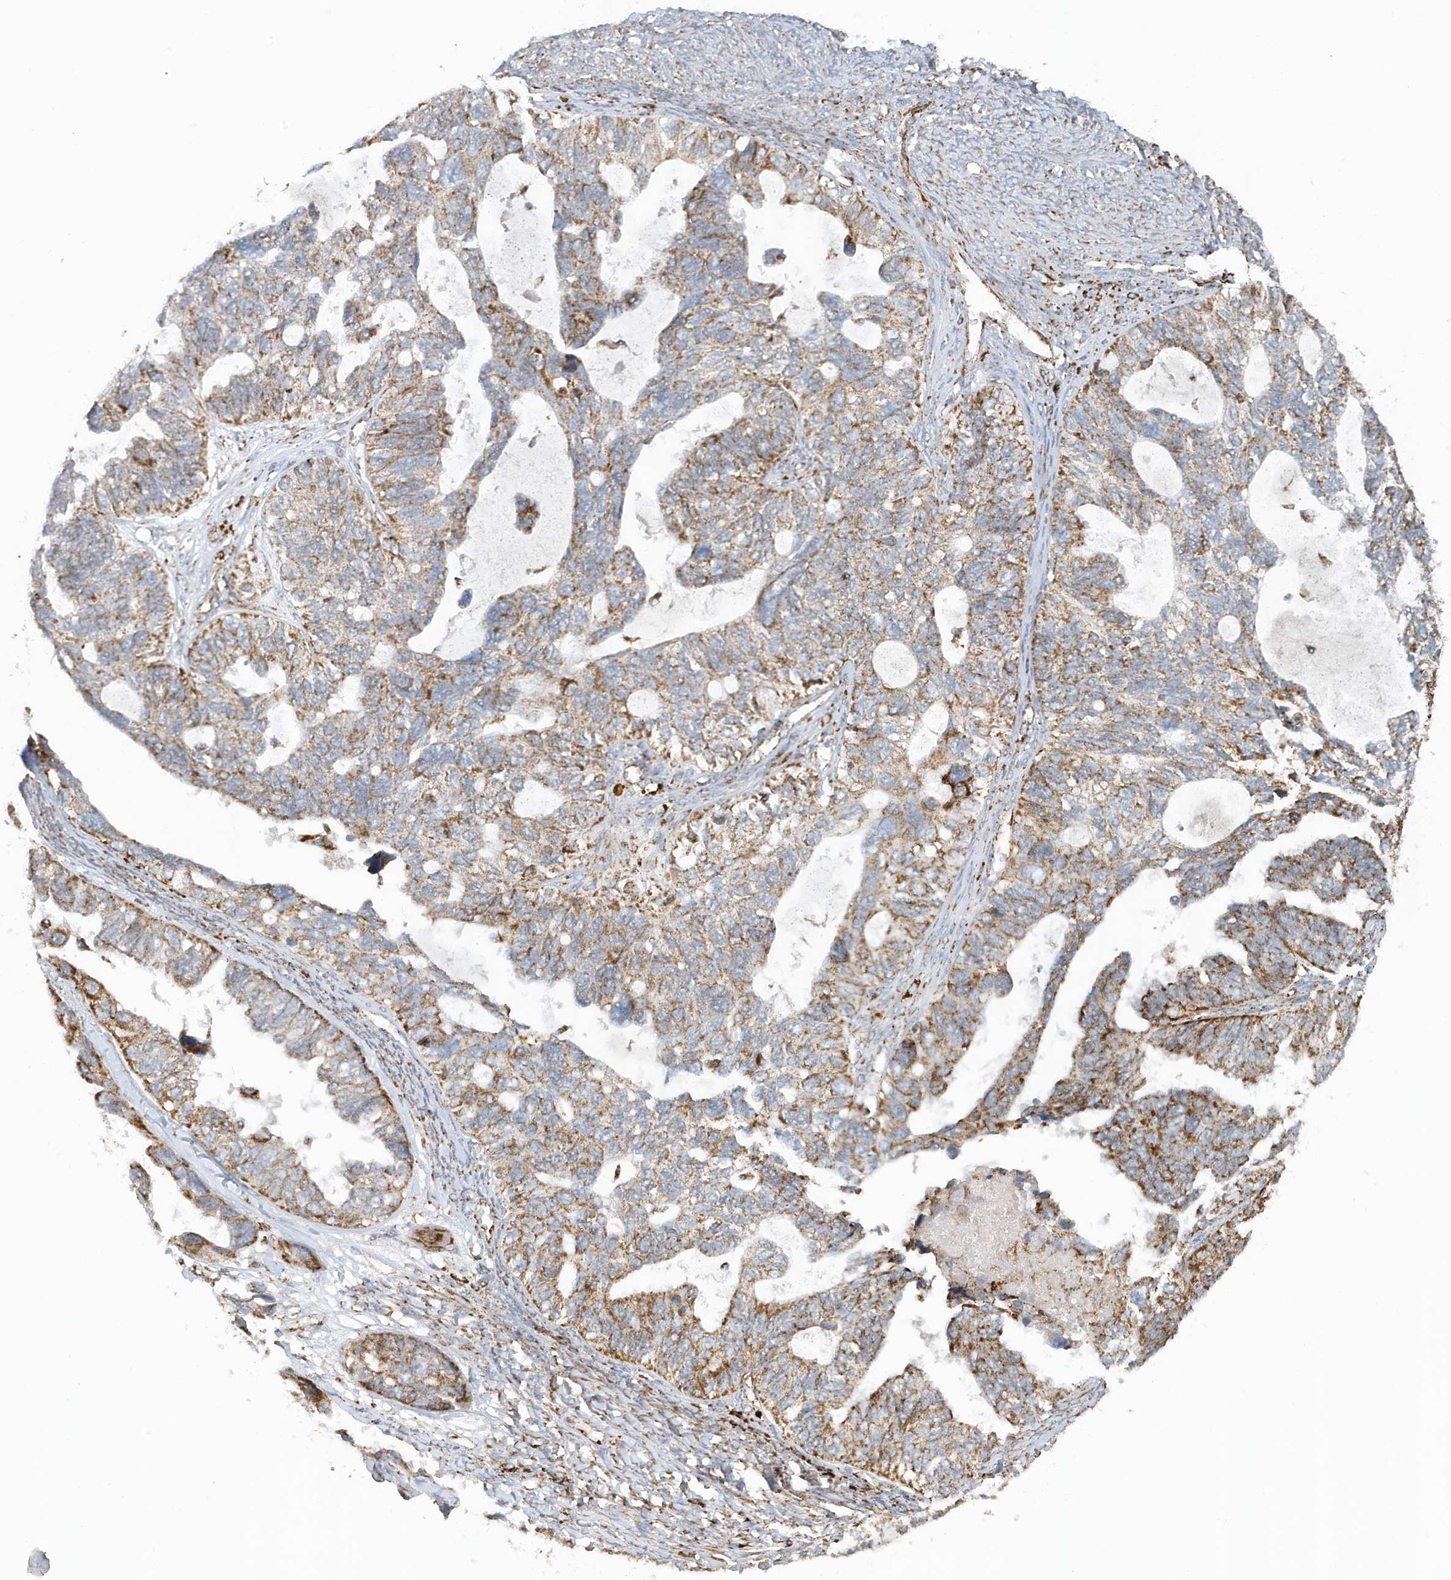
{"staining": {"intensity": "moderate", "quantity": ">75%", "location": "cytoplasmic/membranous"}, "tissue": "ovarian cancer", "cell_type": "Tumor cells", "image_type": "cancer", "snomed": [{"axis": "morphology", "description": "Cystadenocarcinoma, serous, NOS"}, {"axis": "topography", "description": "Ovary"}], "caption": "Protein expression analysis of human ovarian cancer reveals moderate cytoplasmic/membranous expression in about >75% of tumor cells.", "gene": "MAN1A1", "patient": {"sex": "female", "age": 79}}